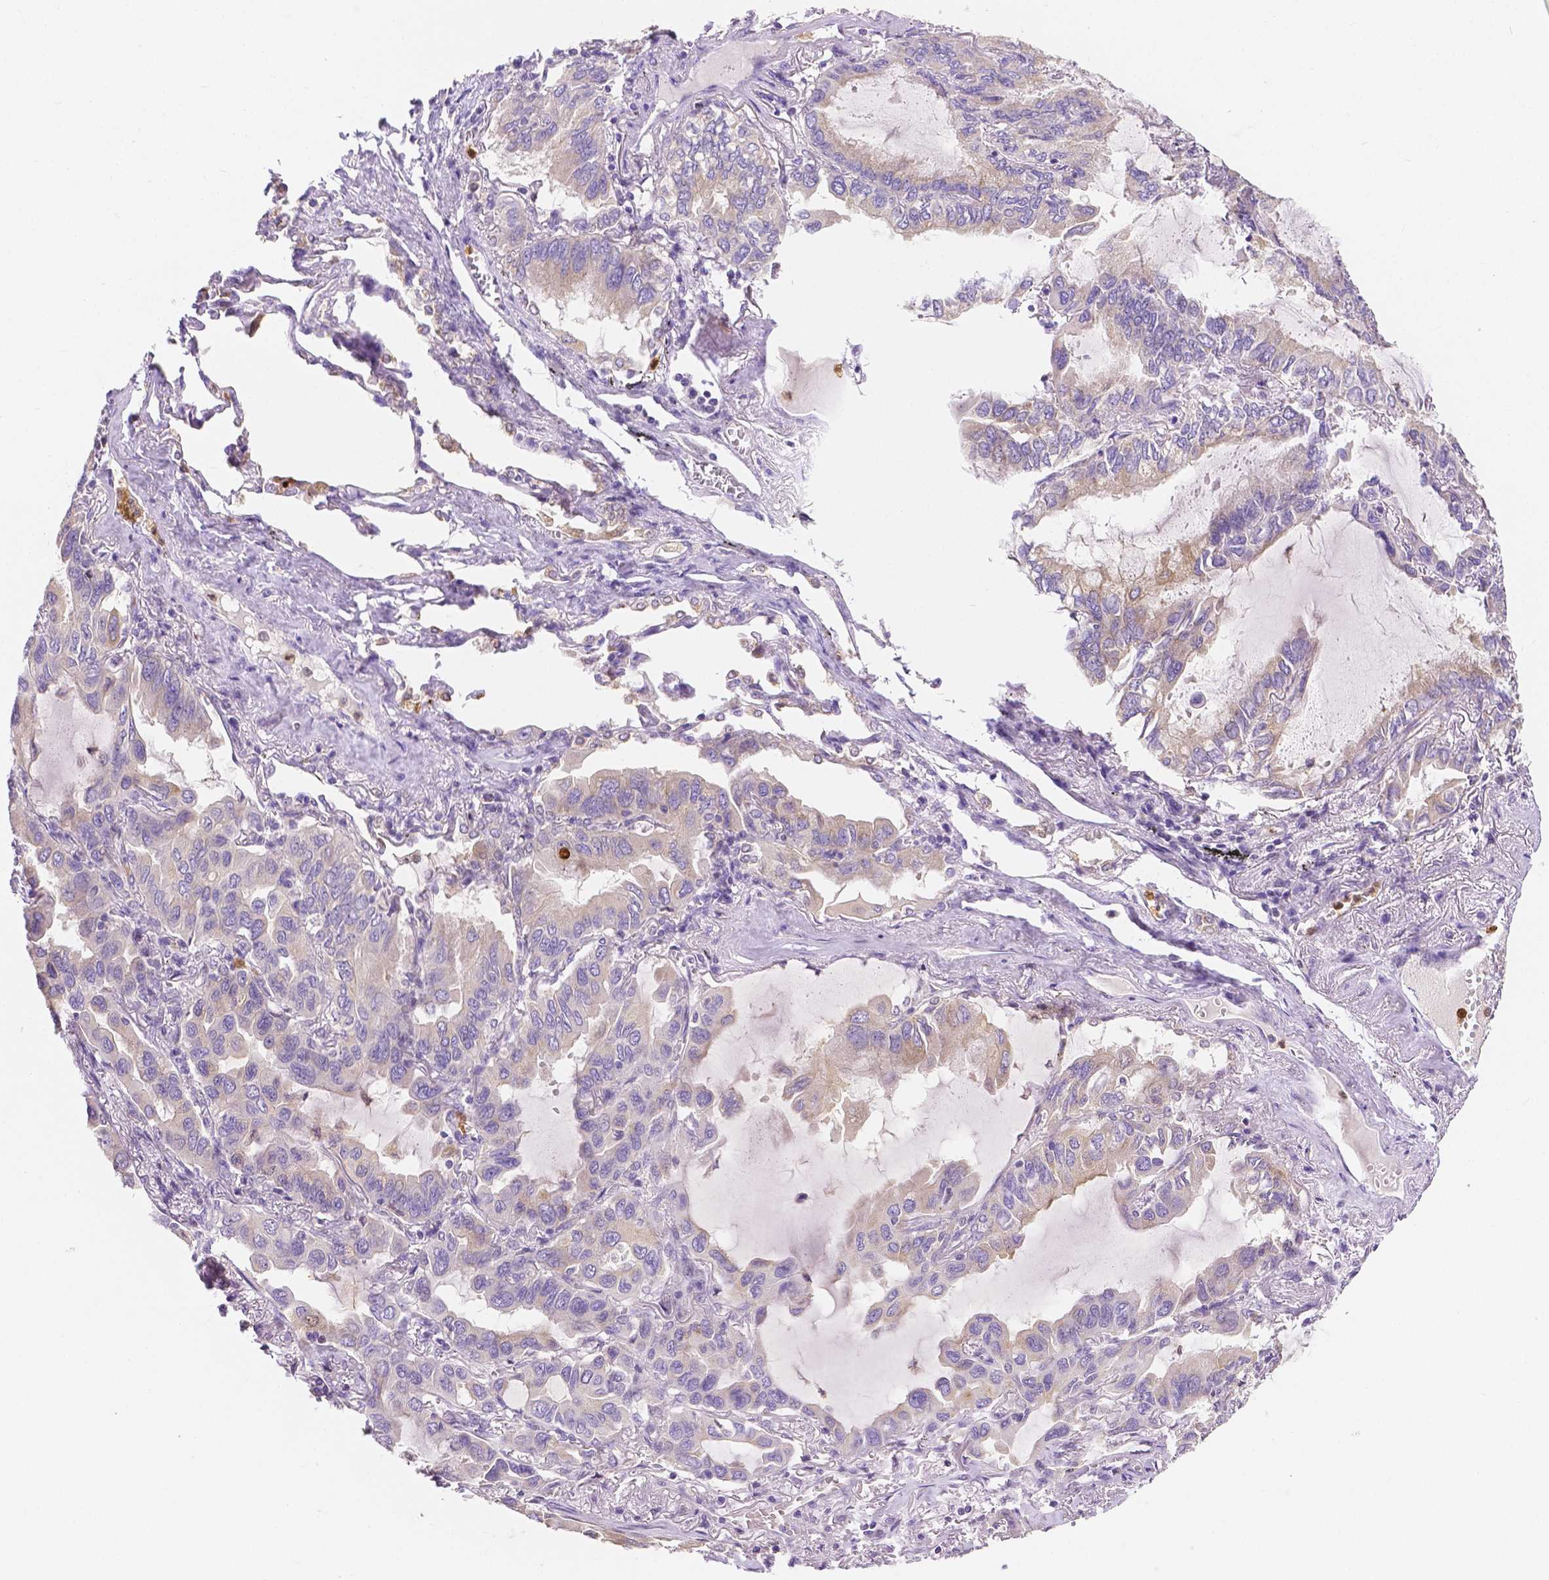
{"staining": {"intensity": "negative", "quantity": "none", "location": "none"}, "tissue": "lung cancer", "cell_type": "Tumor cells", "image_type": "cancer", "snomed": [{"axis": "morphology", "description": "Adenocarcinoma, NOS"}, {"axis": "topography", "description": "Lung"}], "caption": "Tumor cells are negative for brown protein staining in adenocarcinoma (lung).", "gene": "ZNRD2", "patient": {"sex": "male", "age": 64}}